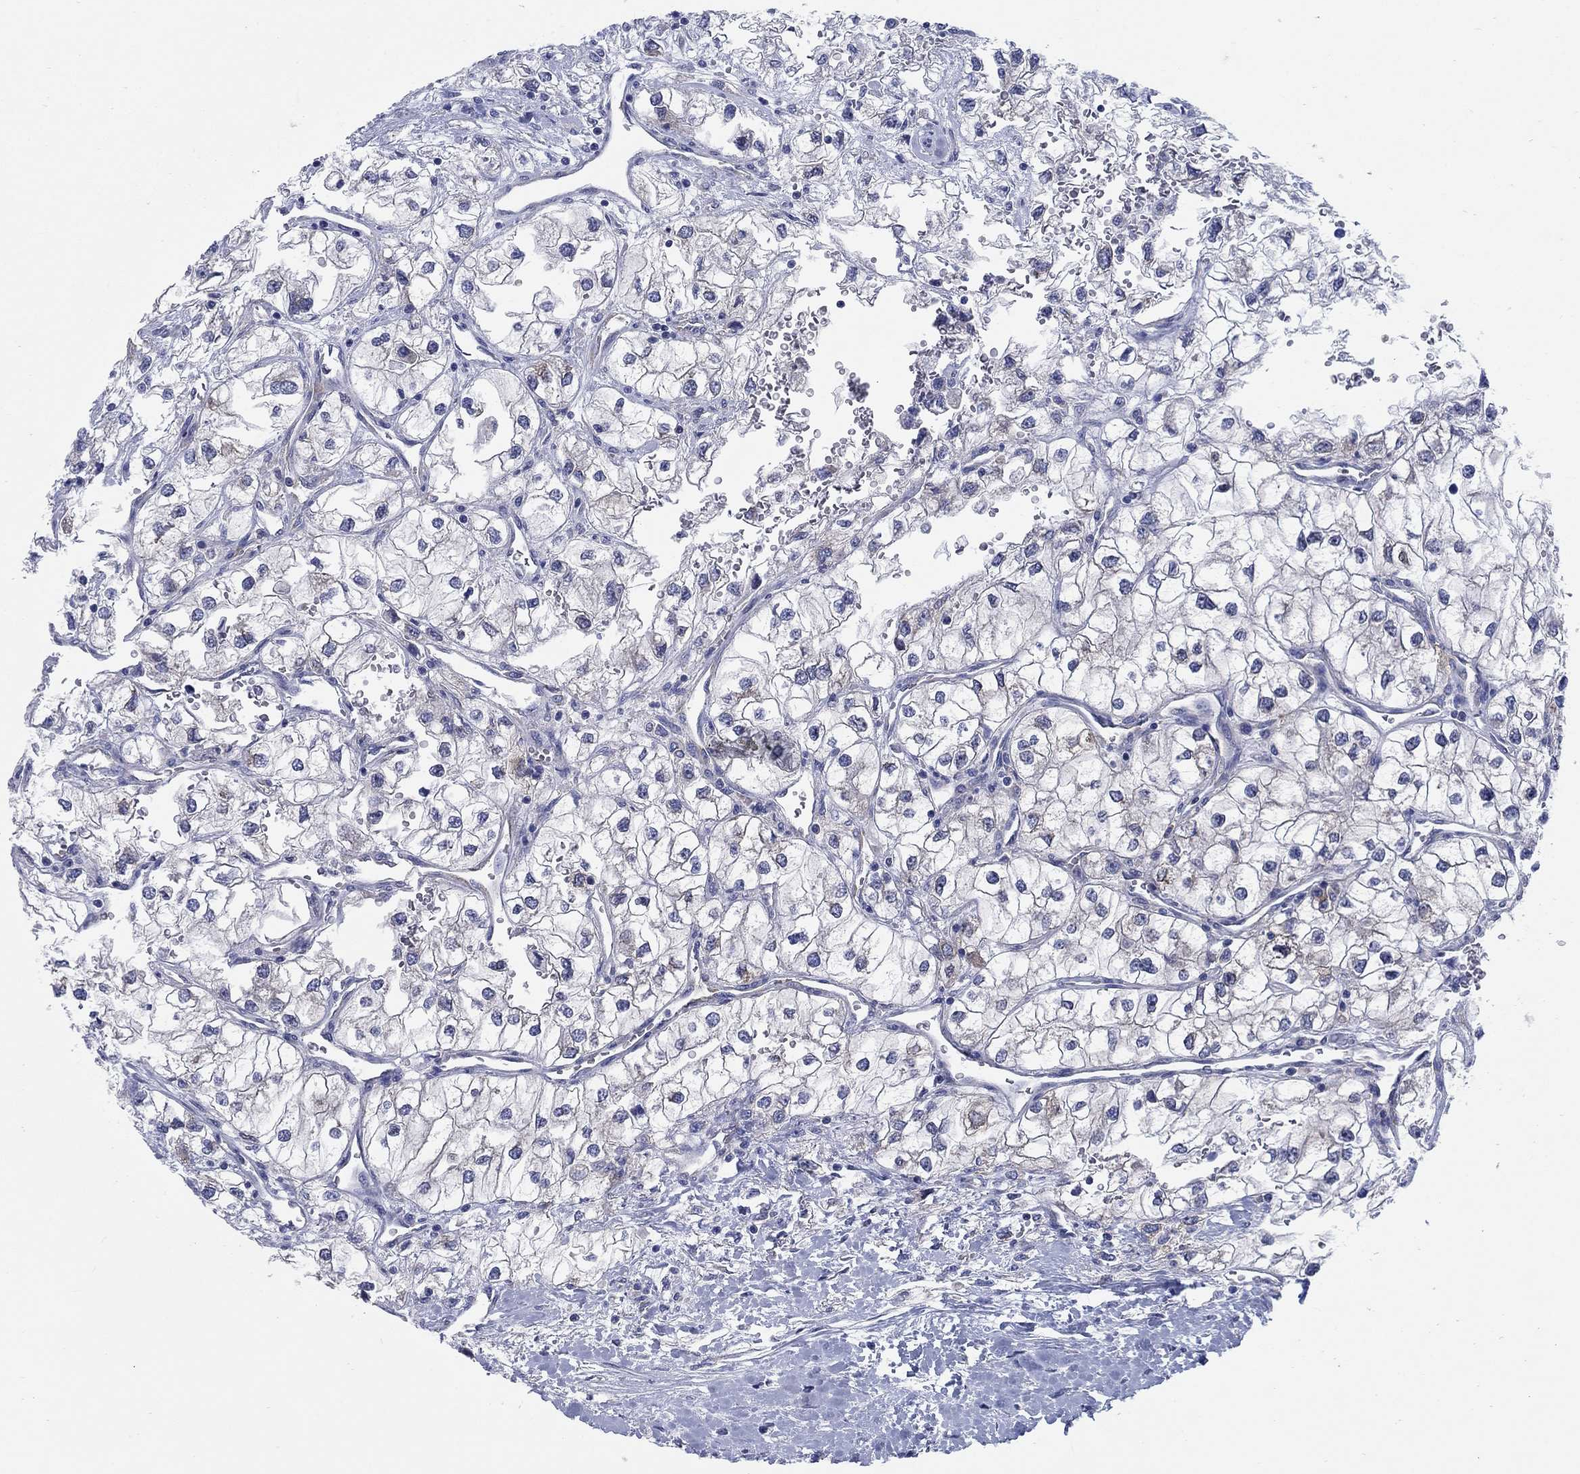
{"staining": {"intensity": "moderate", "quantity": "<25%", "location": "cytoplasmic/membranous"}, "tissue": "renal cancer", "cell_type": "Tumor cells", "image_type": "cancer", "snomed": [{"axis": "morphology", "description": "Adenocarcinoma, NOS"}, {"axis": "topography", "description": "Kidney"}], "caption": "Renal cancer (adenocarcinoma) stained for a protein (brown) reveals moderate cytoplasmic/membranous positive staining in about <25% of tumor cells.", "gene": "TMEM59", "patient": {"sex": "male", "age": 59}}